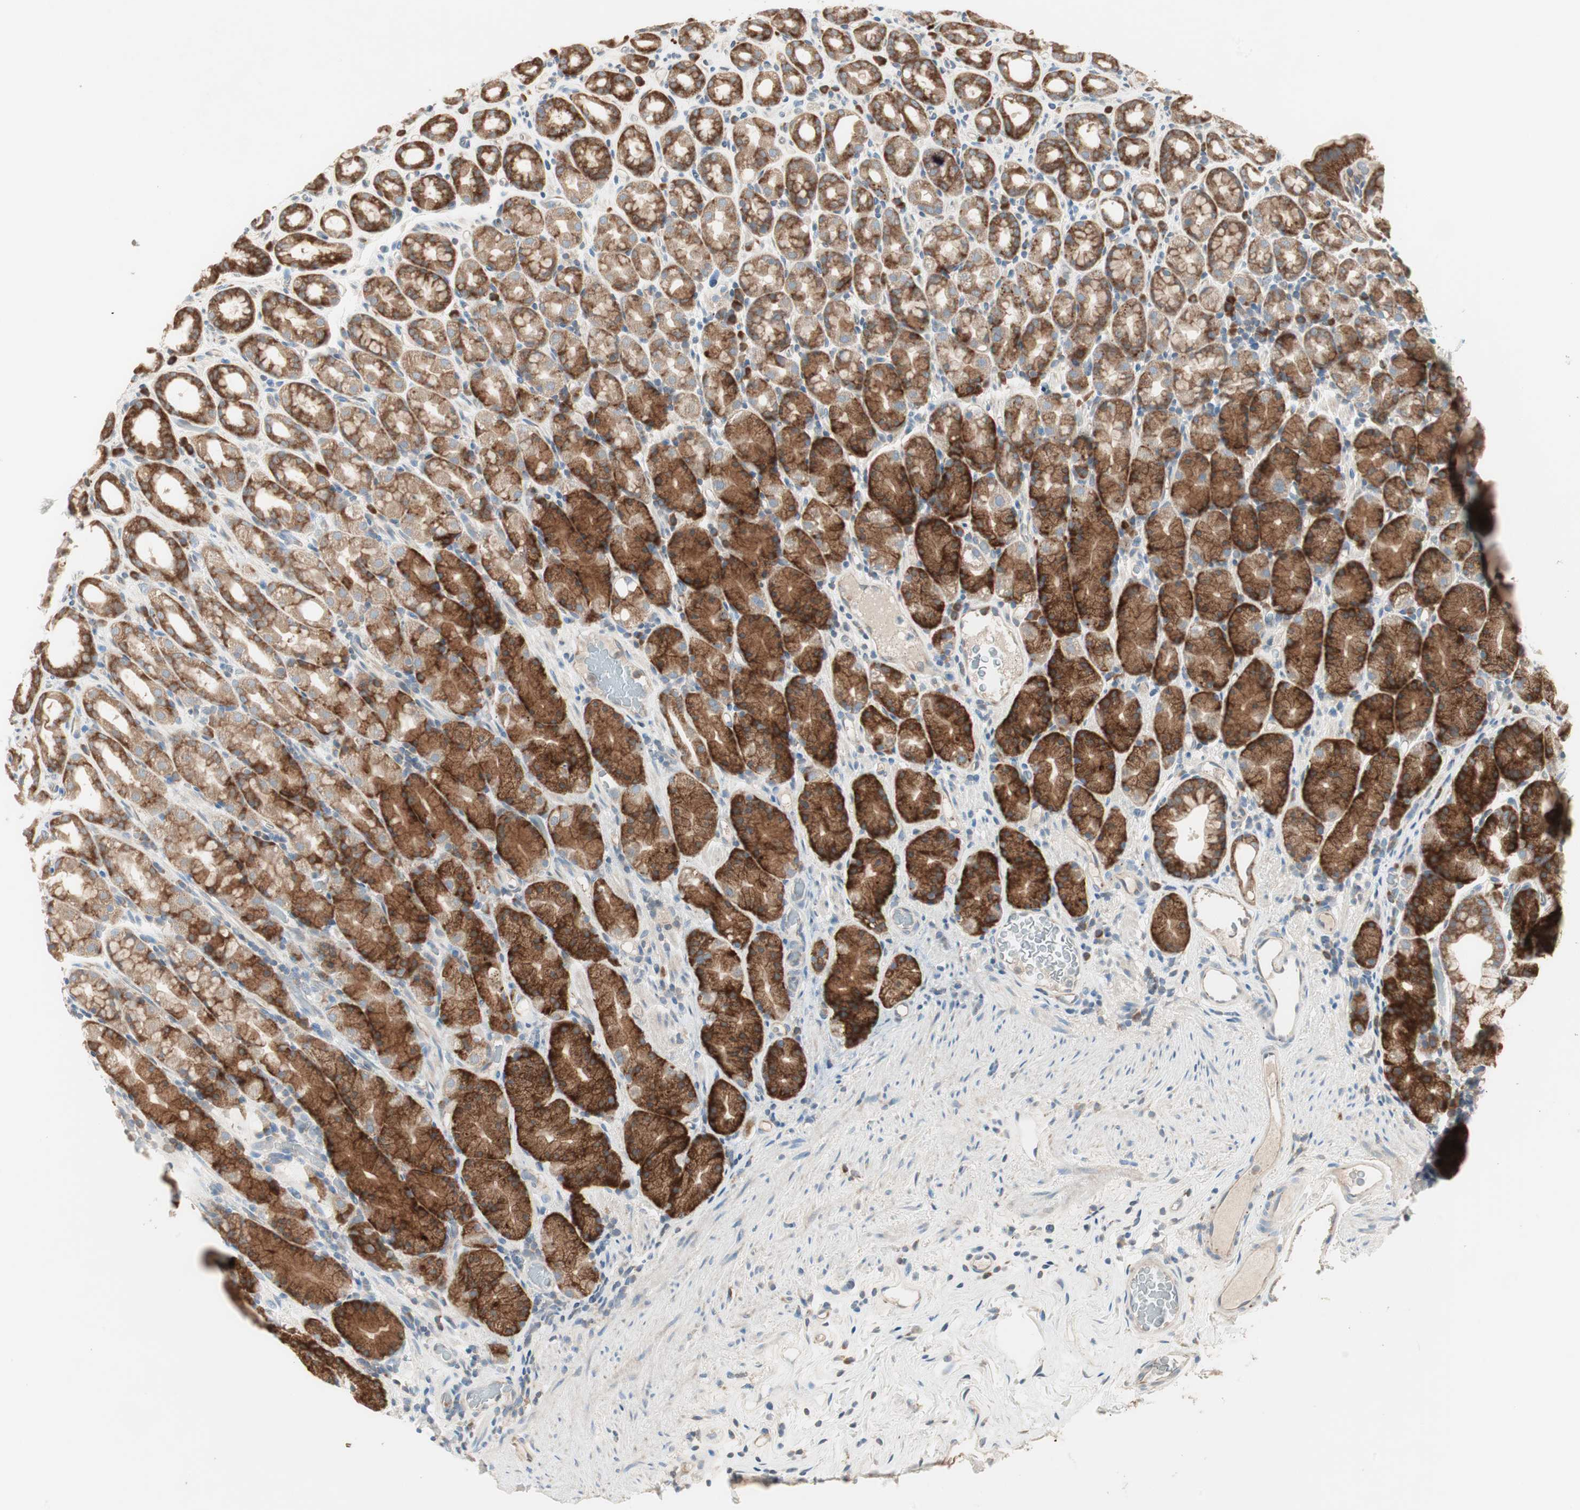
{"staining": {"intensity": "strong", "quantity": ">75%", "location": "cytoplasmic/membranous"}, "tissue": "stomach", "cell_type": "Glandular cells", "image_type": "normal", "snomed": [{"axis": "morphology", "description": "Normal tissue, NOS"}, {"axis": "topography", "description": "Stomach, upper"}], "caption": "Strong cytoplasmic/membranous positivity is appreciated in about >75% of glandular cells in unremarkable stomach.", "gene": "RPL23", "patient": {"sex": "male", "age": 68}}